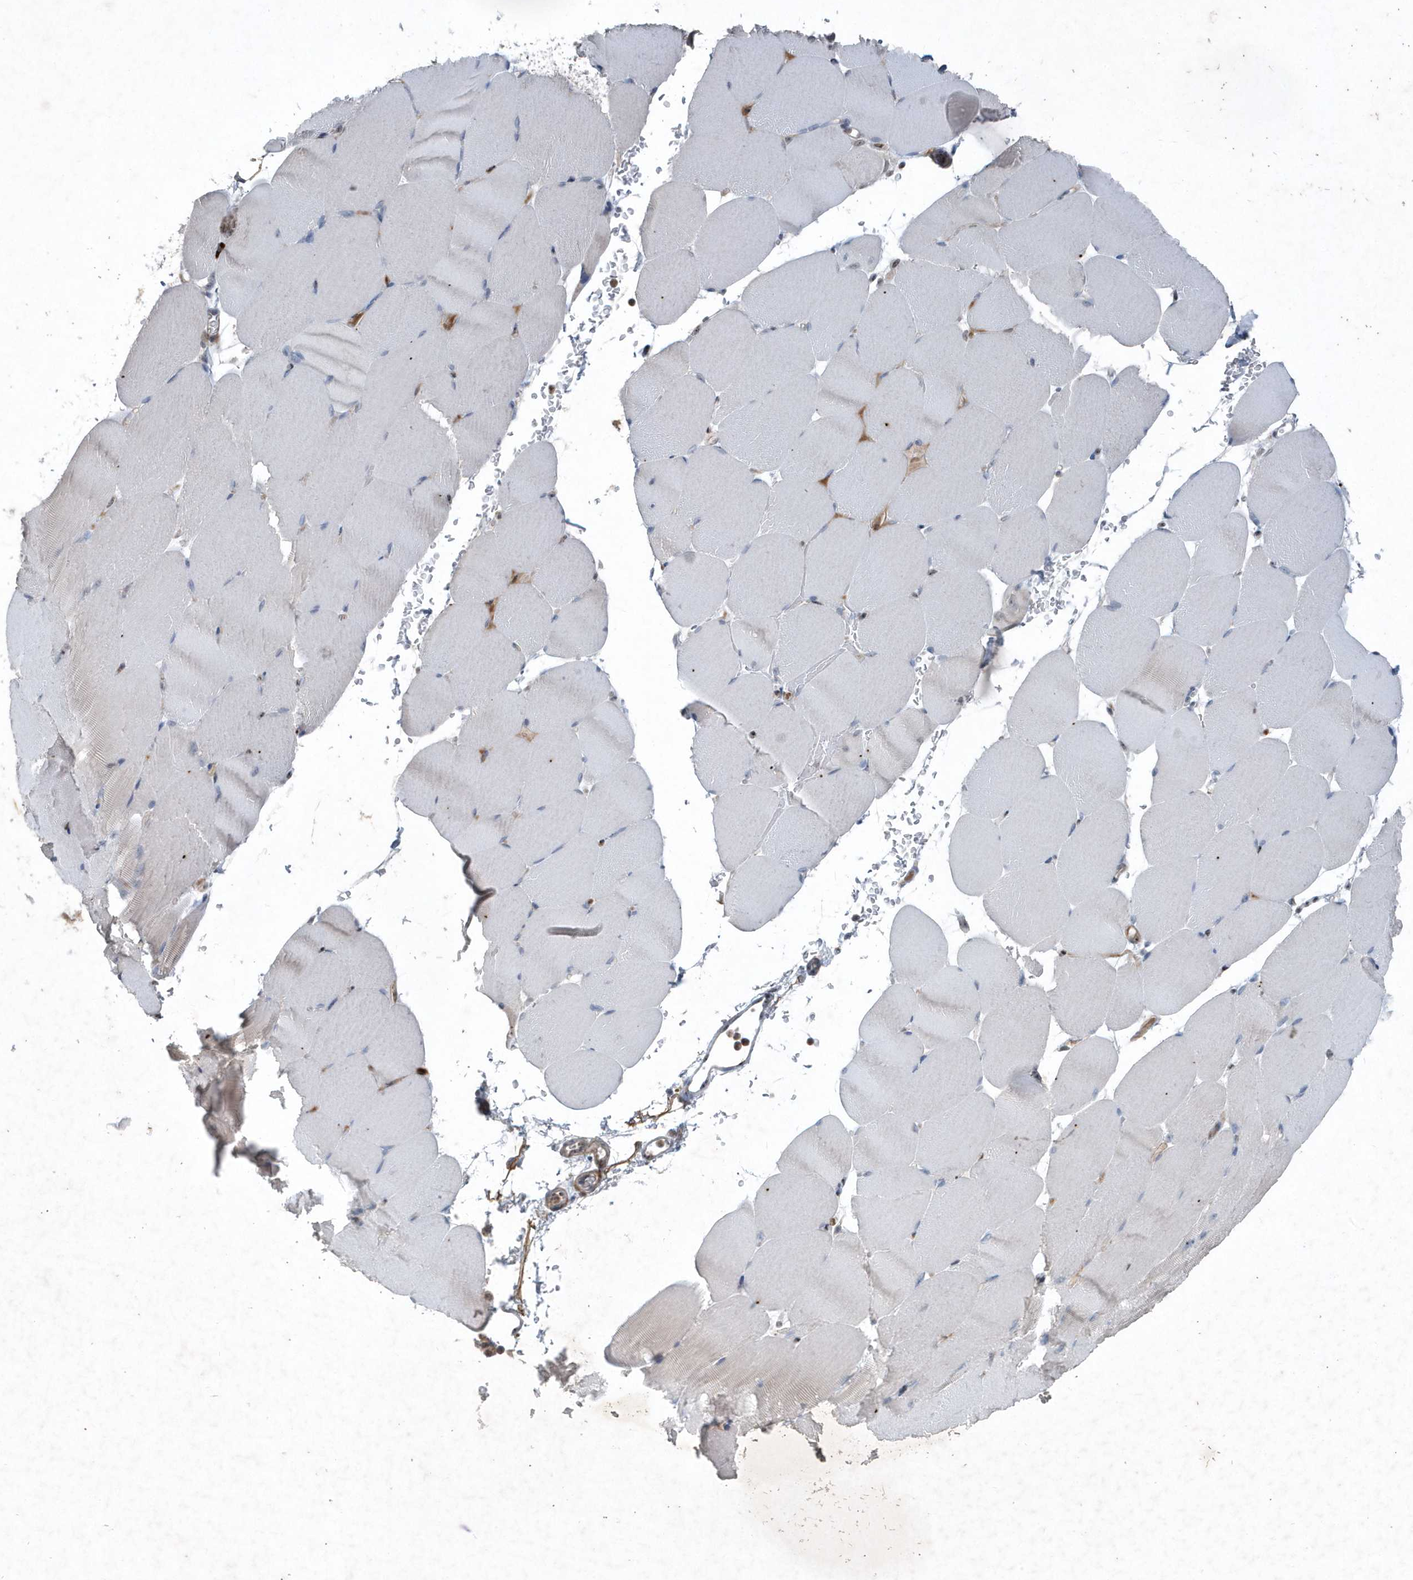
{"staining": {"intensity": "negative", "quantity": "none", "location": "none"}, "tissue": "skeletal muscle", "cell_type": "Myocytes", "image_type": "normal", "snomed": [{"axis": "morphology", "description": "Normal tissue, NOS"}, {"axis": "topography", "description": "Skeletal muscle"}, {"axis": "topography", "description": "Parathyroid gland"}], "caption": "This is a photomicrograph of IHC staining of unremarkable skeletal muscle, which shows no staining in myocytes. (DAB (3,3'-diaminobenzidine) immunohistochemistry (IHC), high magnification).", "gene": "QTRT2", "patient": {"sex": "female", "age": 37}}